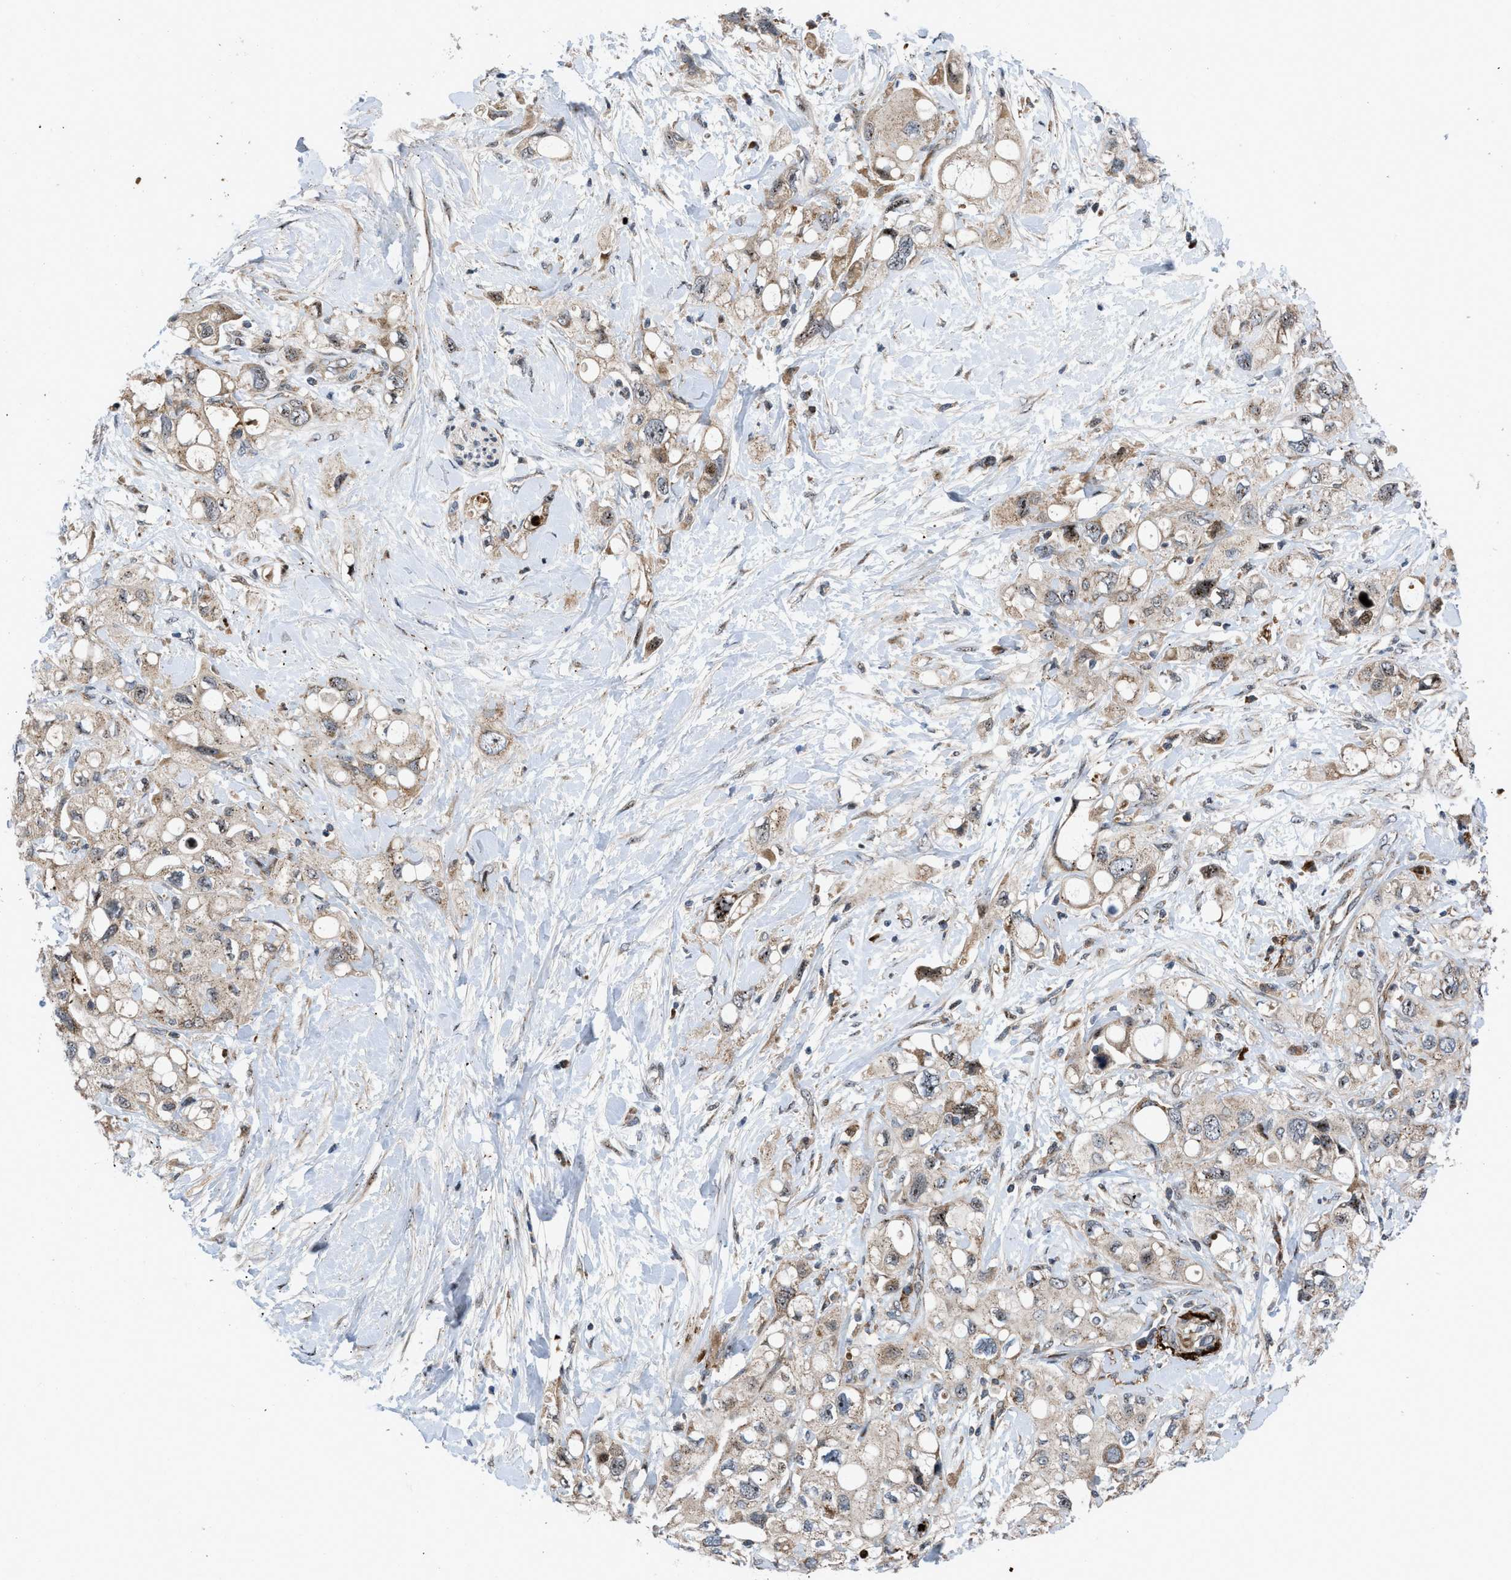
{"staining": {"intensity": "weak", "quantity": "25%-75%", "location": "cytoplasmic/membranous"}, "tissue": "pancreatic cancer", "cell_type": "Tumor cells", "image_type": "cancer", "snomed": [{"axis": "morphology", "description": "Adenocarcinoma, NOS"}, {"axis": "topography", "description": "Pancreas"}], "caption": "Weak cytoplasmic/membranous protein staining is seen in approximately 25%-75% of tumor cells in pancreatic cancer.", "gene": "AP3M2", "patient": {"sex": "female", "age": 56}}